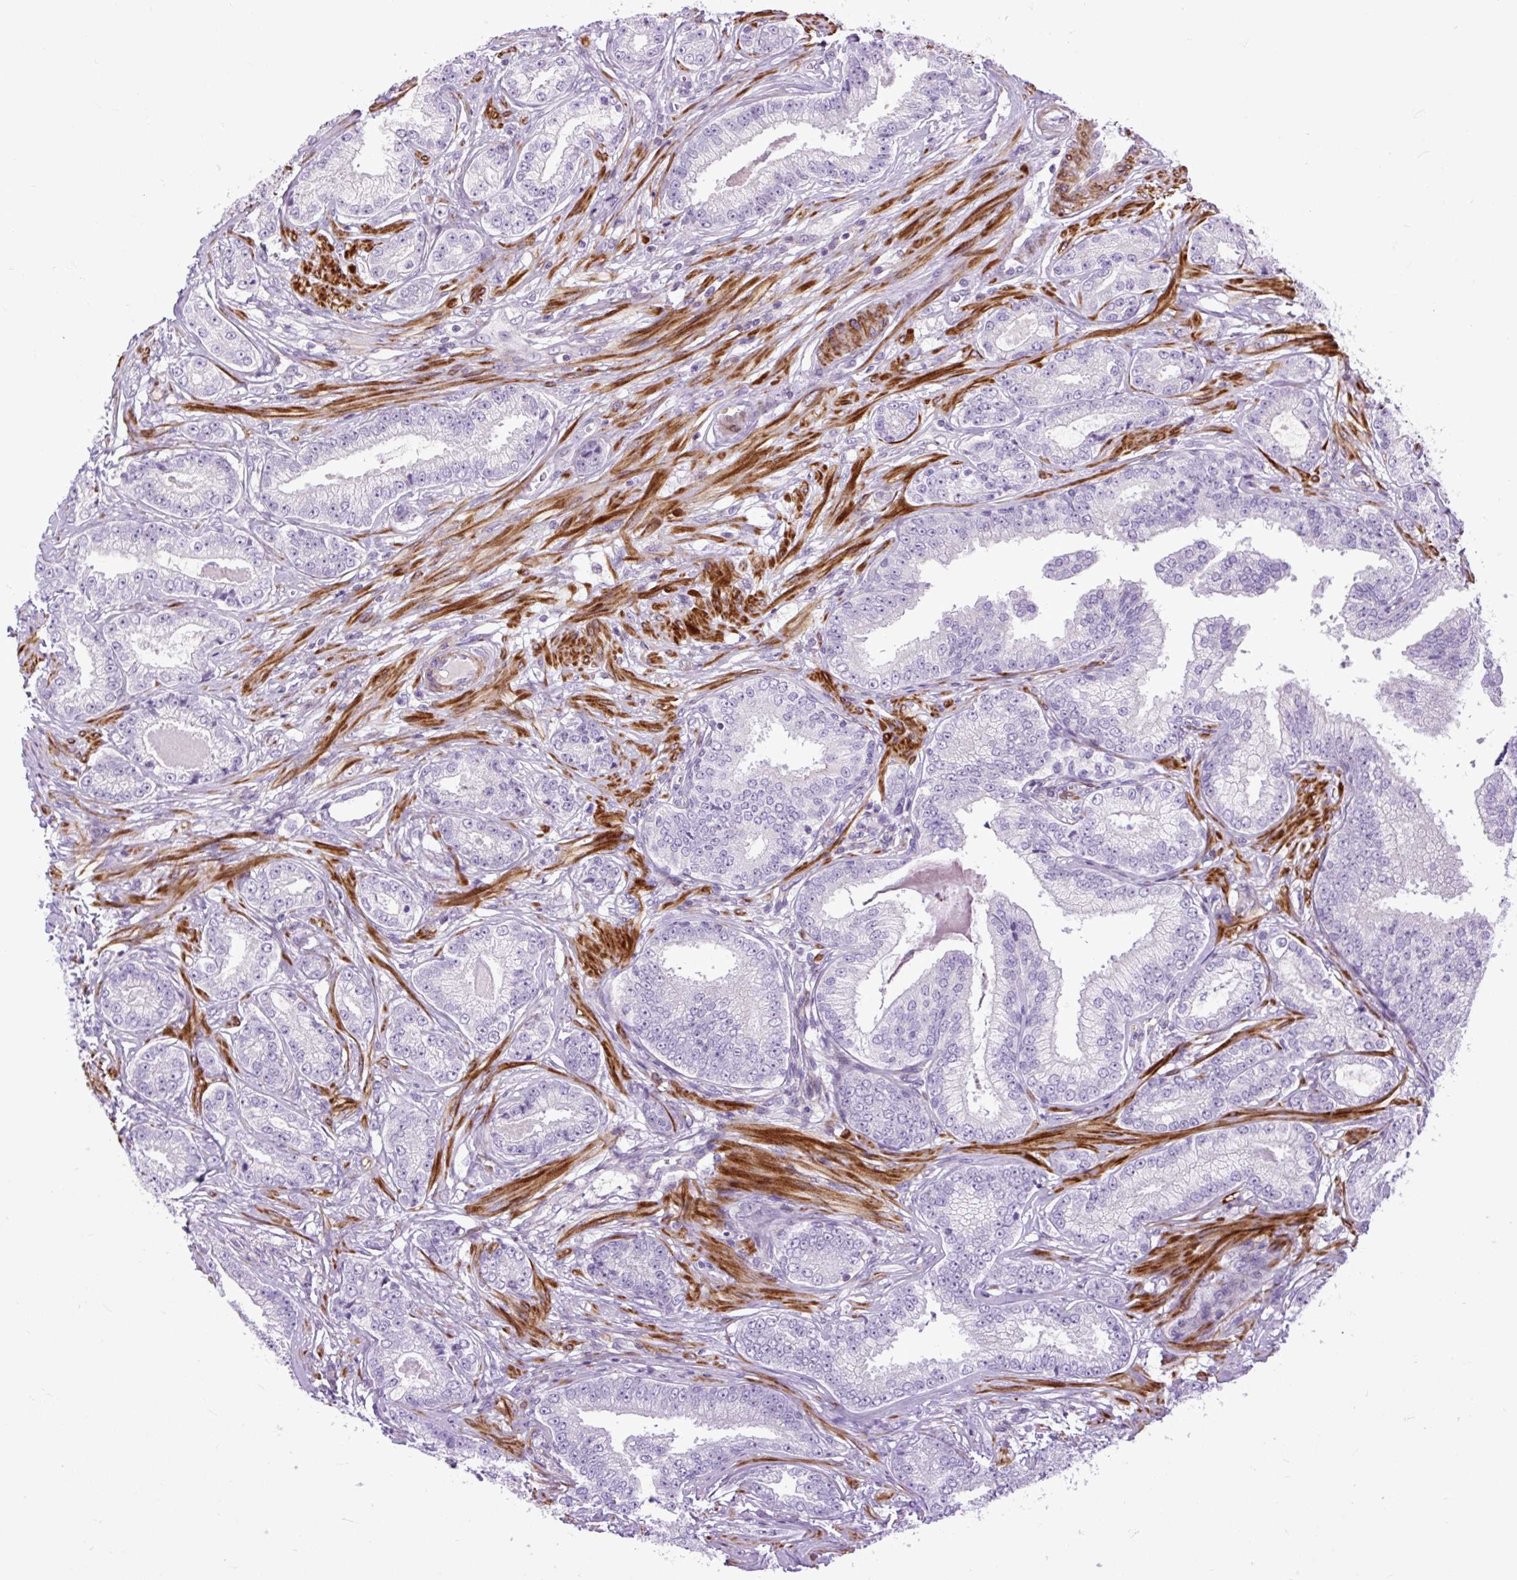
{"staining": {"intensity": "negative", "quantity": "none", "location": "none"}, "tissue": "prostate cancer", "cell_type": "Tumor cells", "image_type": "cancer", "snomed": [{"axis": "morphology", "description": "Adenocarcinoma, Low grade"}, {"axis": "topography", "description": "Prostate"}], "caption": "IHC of human prostate cancer demonstrates no staining in tumor cells. (DAB immunohistochemistry (IHC), high magnification).", "gene": "ZNF197", "patient": {"sex": "male", "age": 61}}